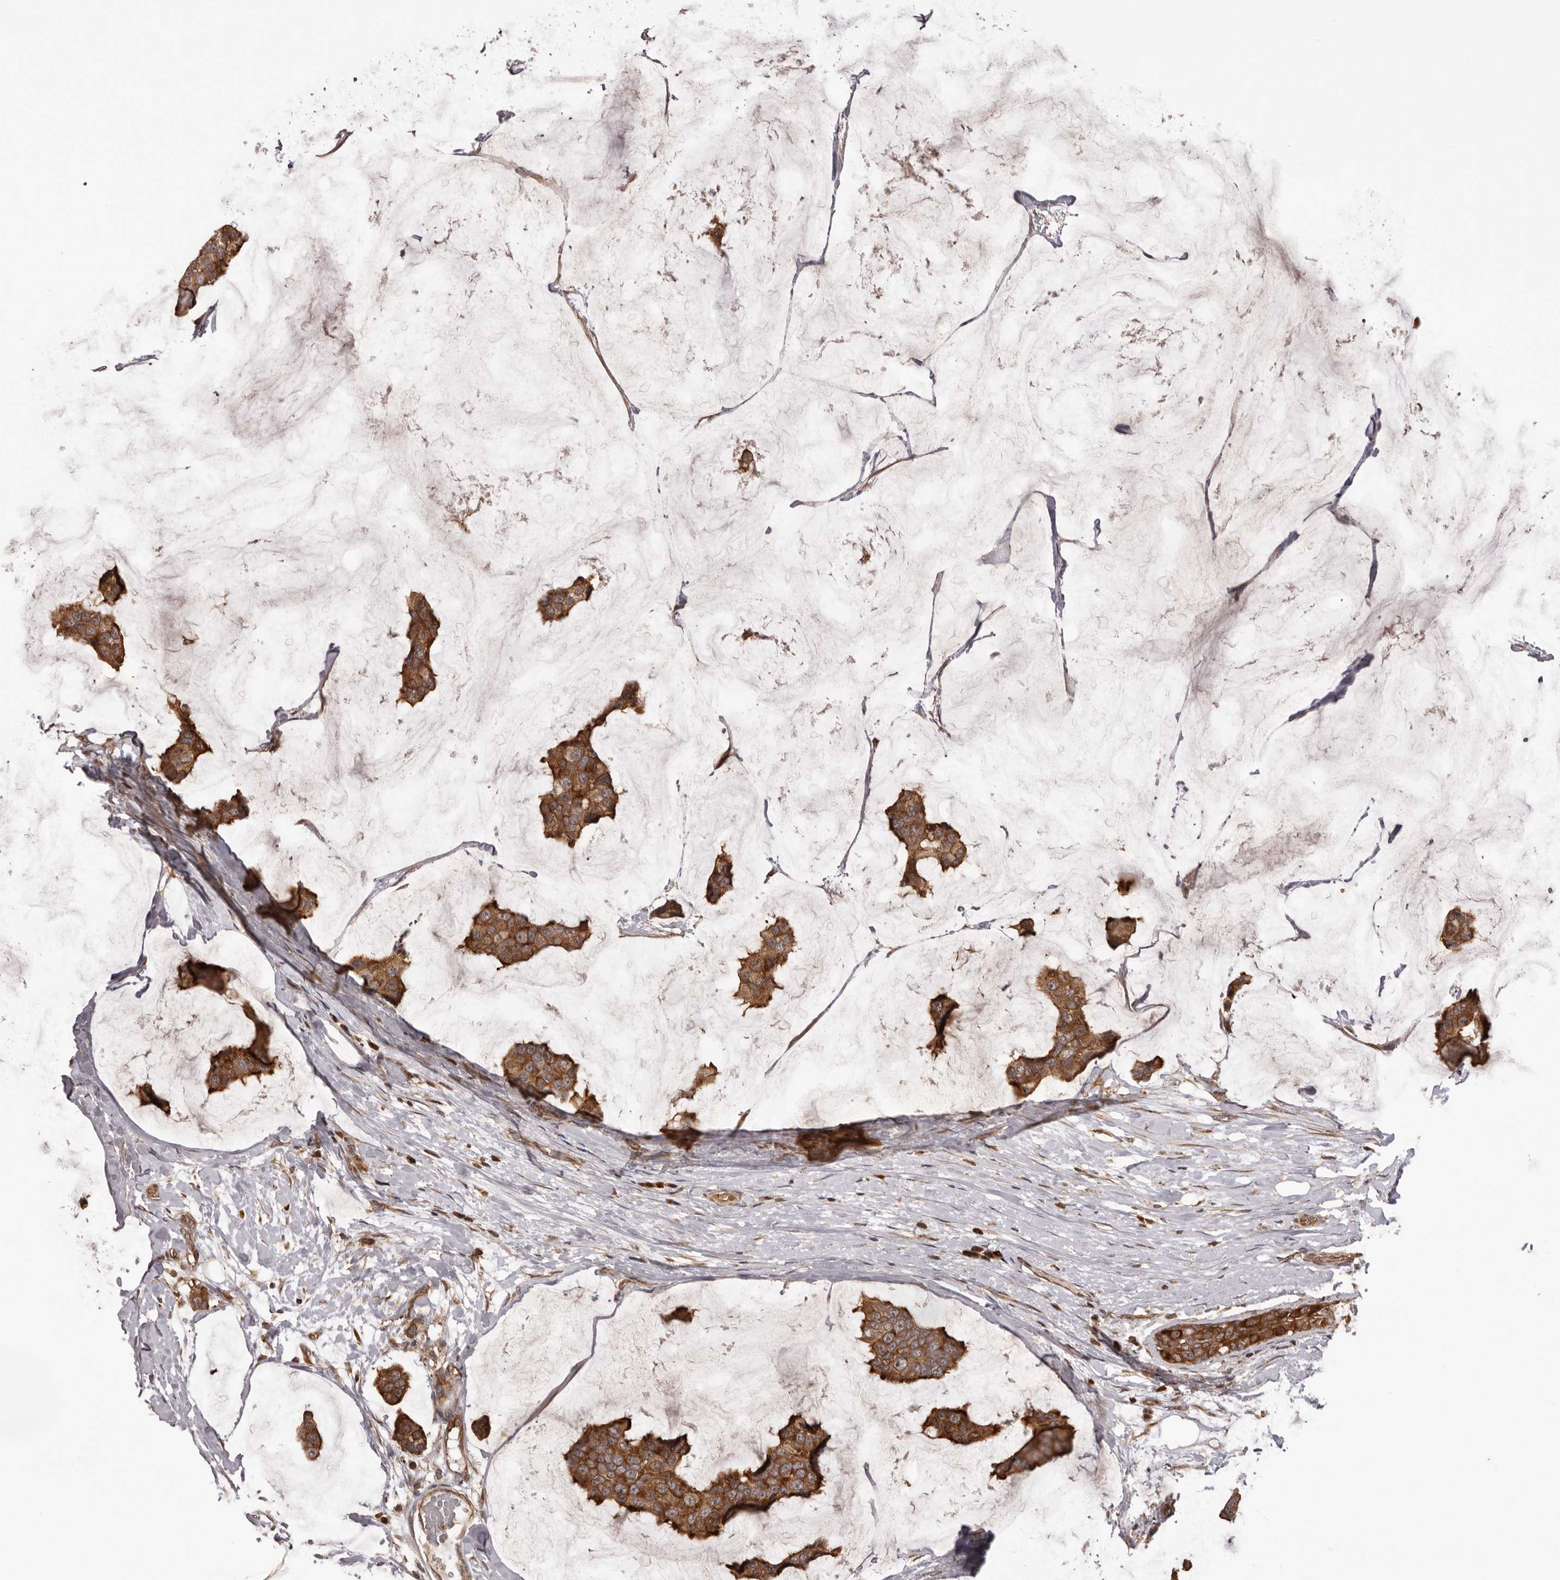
{"staining": {"intensity": "strong", "quantity": ">75%", "location": "cytoplasmic/membranous"}, "tissue": "breast cancer", "cell_type": "Tumor cells", "image_type": "cancer", "snomed": [{"axis": "morphology", "description": "Normal tissue, NOS"}, {"axis": "morphology", "description": "Duct carcinoma"}, {"axis": "topography", "description": "Breast"}], "caption": "Immunohistochemistry photomicrograph of intraductal carcinoma (breast) stained for a protein (brown), which displays high levels of strong cytoplasmic/membranous expression in approximately >75% of tumor cells.", "gene": "HBS1L", "patient": {"sex": "female", "age": 50}}